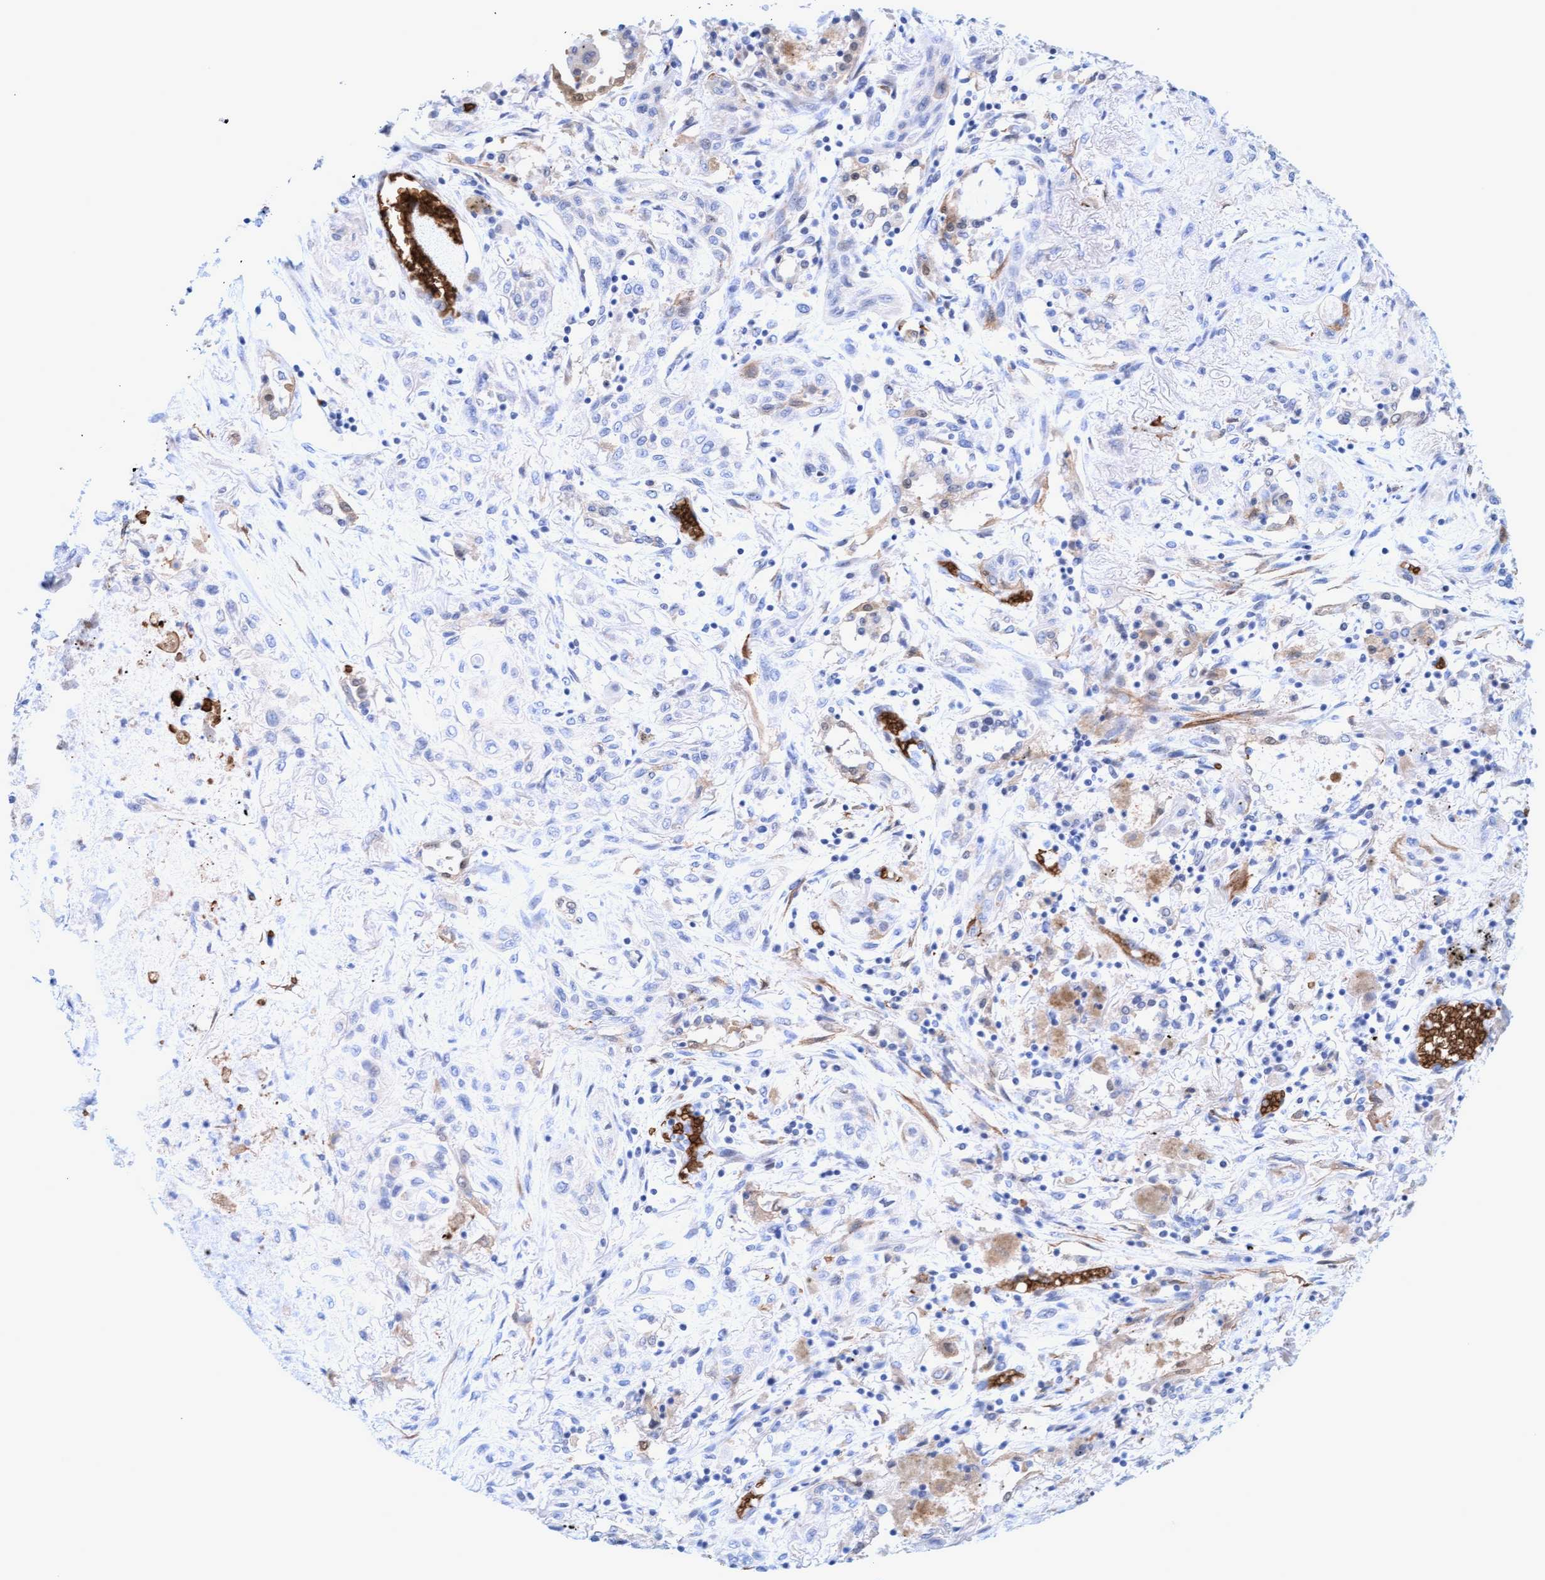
{"staining": {"intensity": "negative", "quantity": "none", "location": "none"}, "tissue": "lung cancer", "cell_type": "Tumor cells", "image_type": "cancer", "snomed": [{"axis": "morphology", "description": "Squamous cell carcinoma, NOS"}, {"axis": "topography", "description": "Lung"}], "caption": "Immunohistochemical staining of lung squamous cell carcinoma shows no significant staining in tumor cells.", "gene": "SPEM2", "patient": {"sex": "female", "age": 47}}